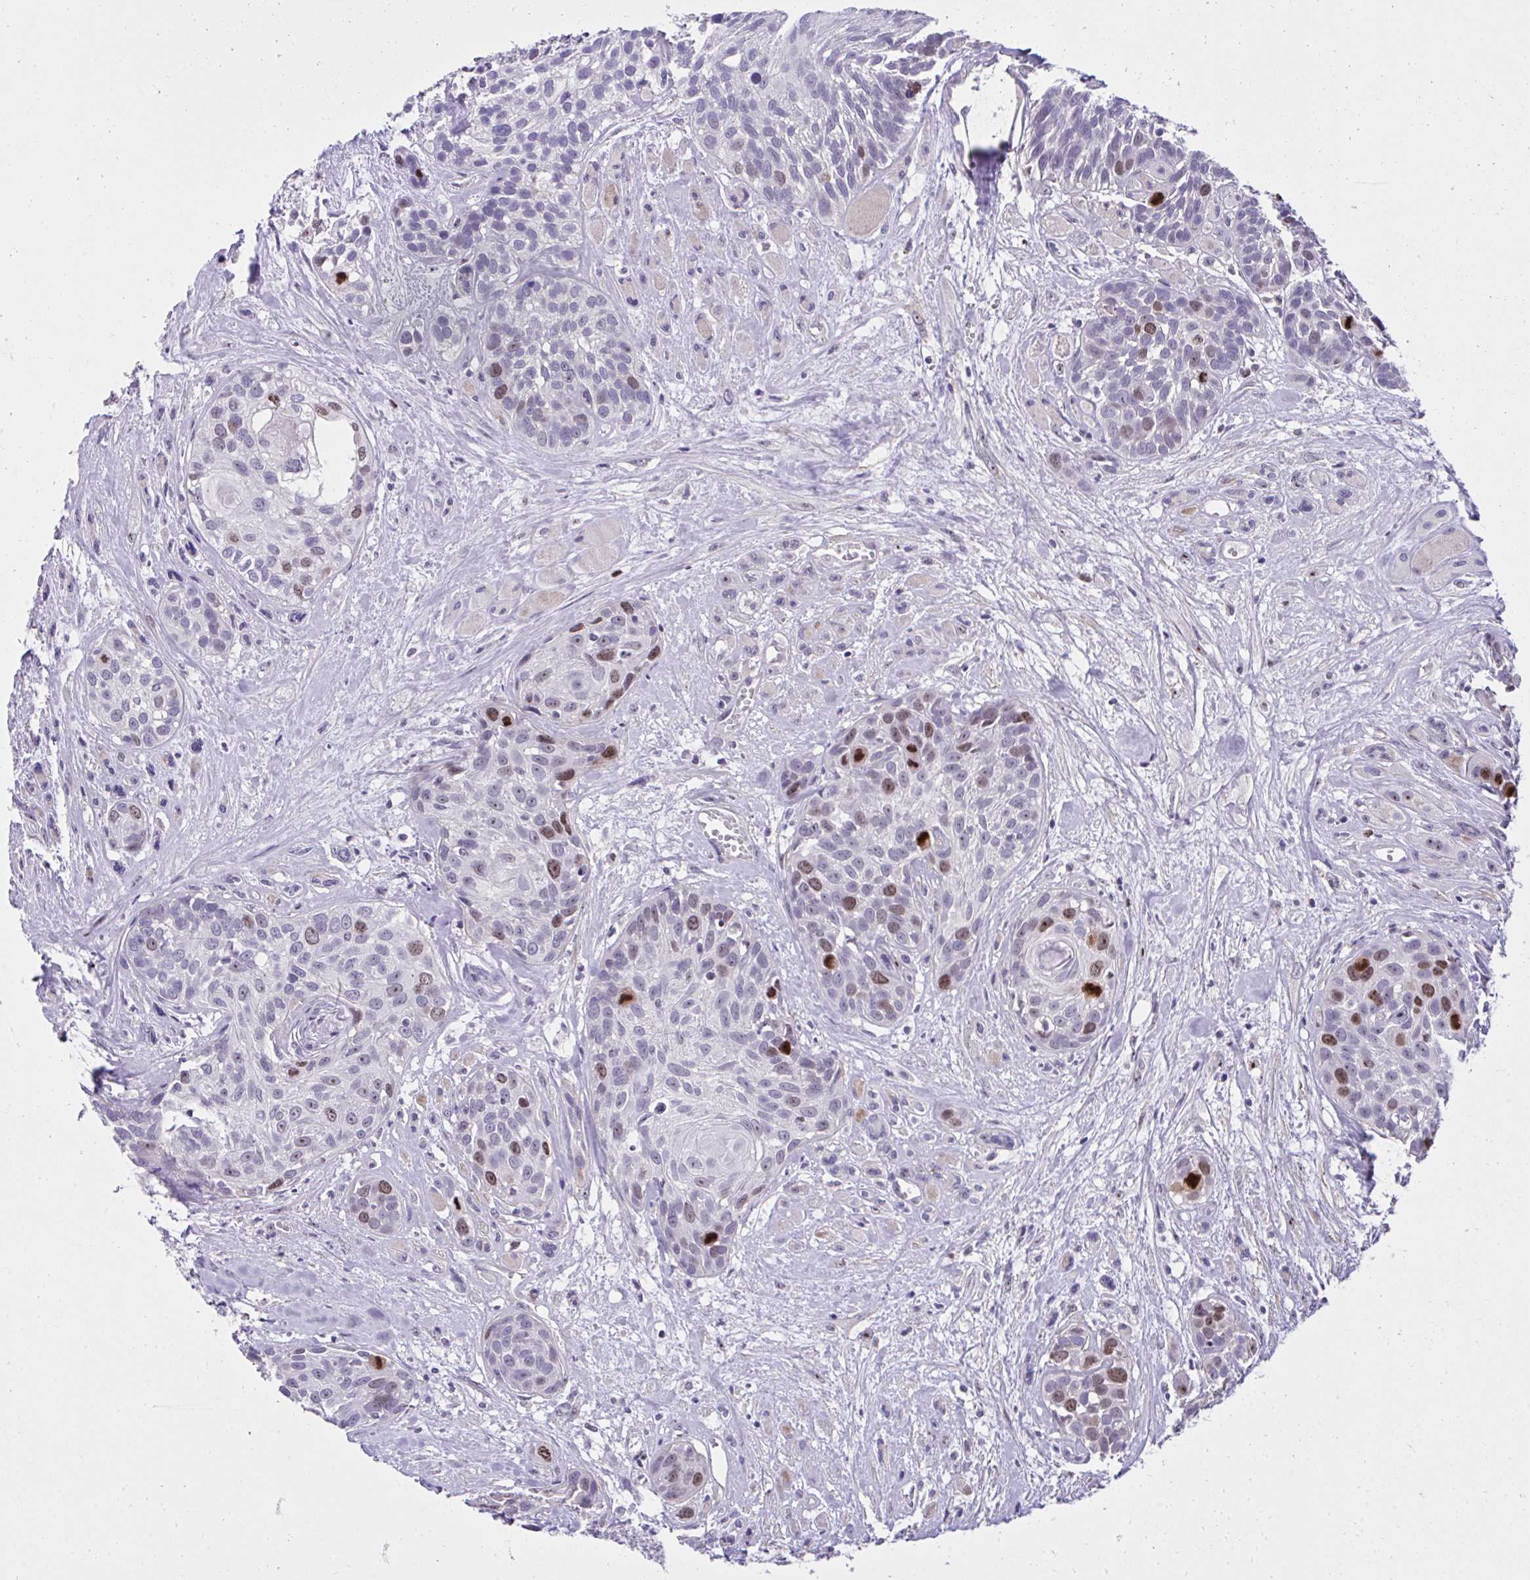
{"staining": {"intensity": "strong", "quantity": "<25%", "location": "nuclear"}, "tissue": "head and neck cancer", "cell_type": "Tumor cells", "image_type": "cancer", "snomed": [{"axis": "morphology", "description": "Squamous cell carcinoma, NOS"}, {"axis": "topography", "description": "Head-Neck"}], "caption": "Squamous cell carcinoma (head and neck) stained for a protein exhibits strong nuclear positivity in tumor cells. (DAB (3,3'-diaminobenzidine) IHC, brown staining for protein, blue staining for nuclei).", "gene": "CEP72", "patient": {"sex": "female", "age": 50}}